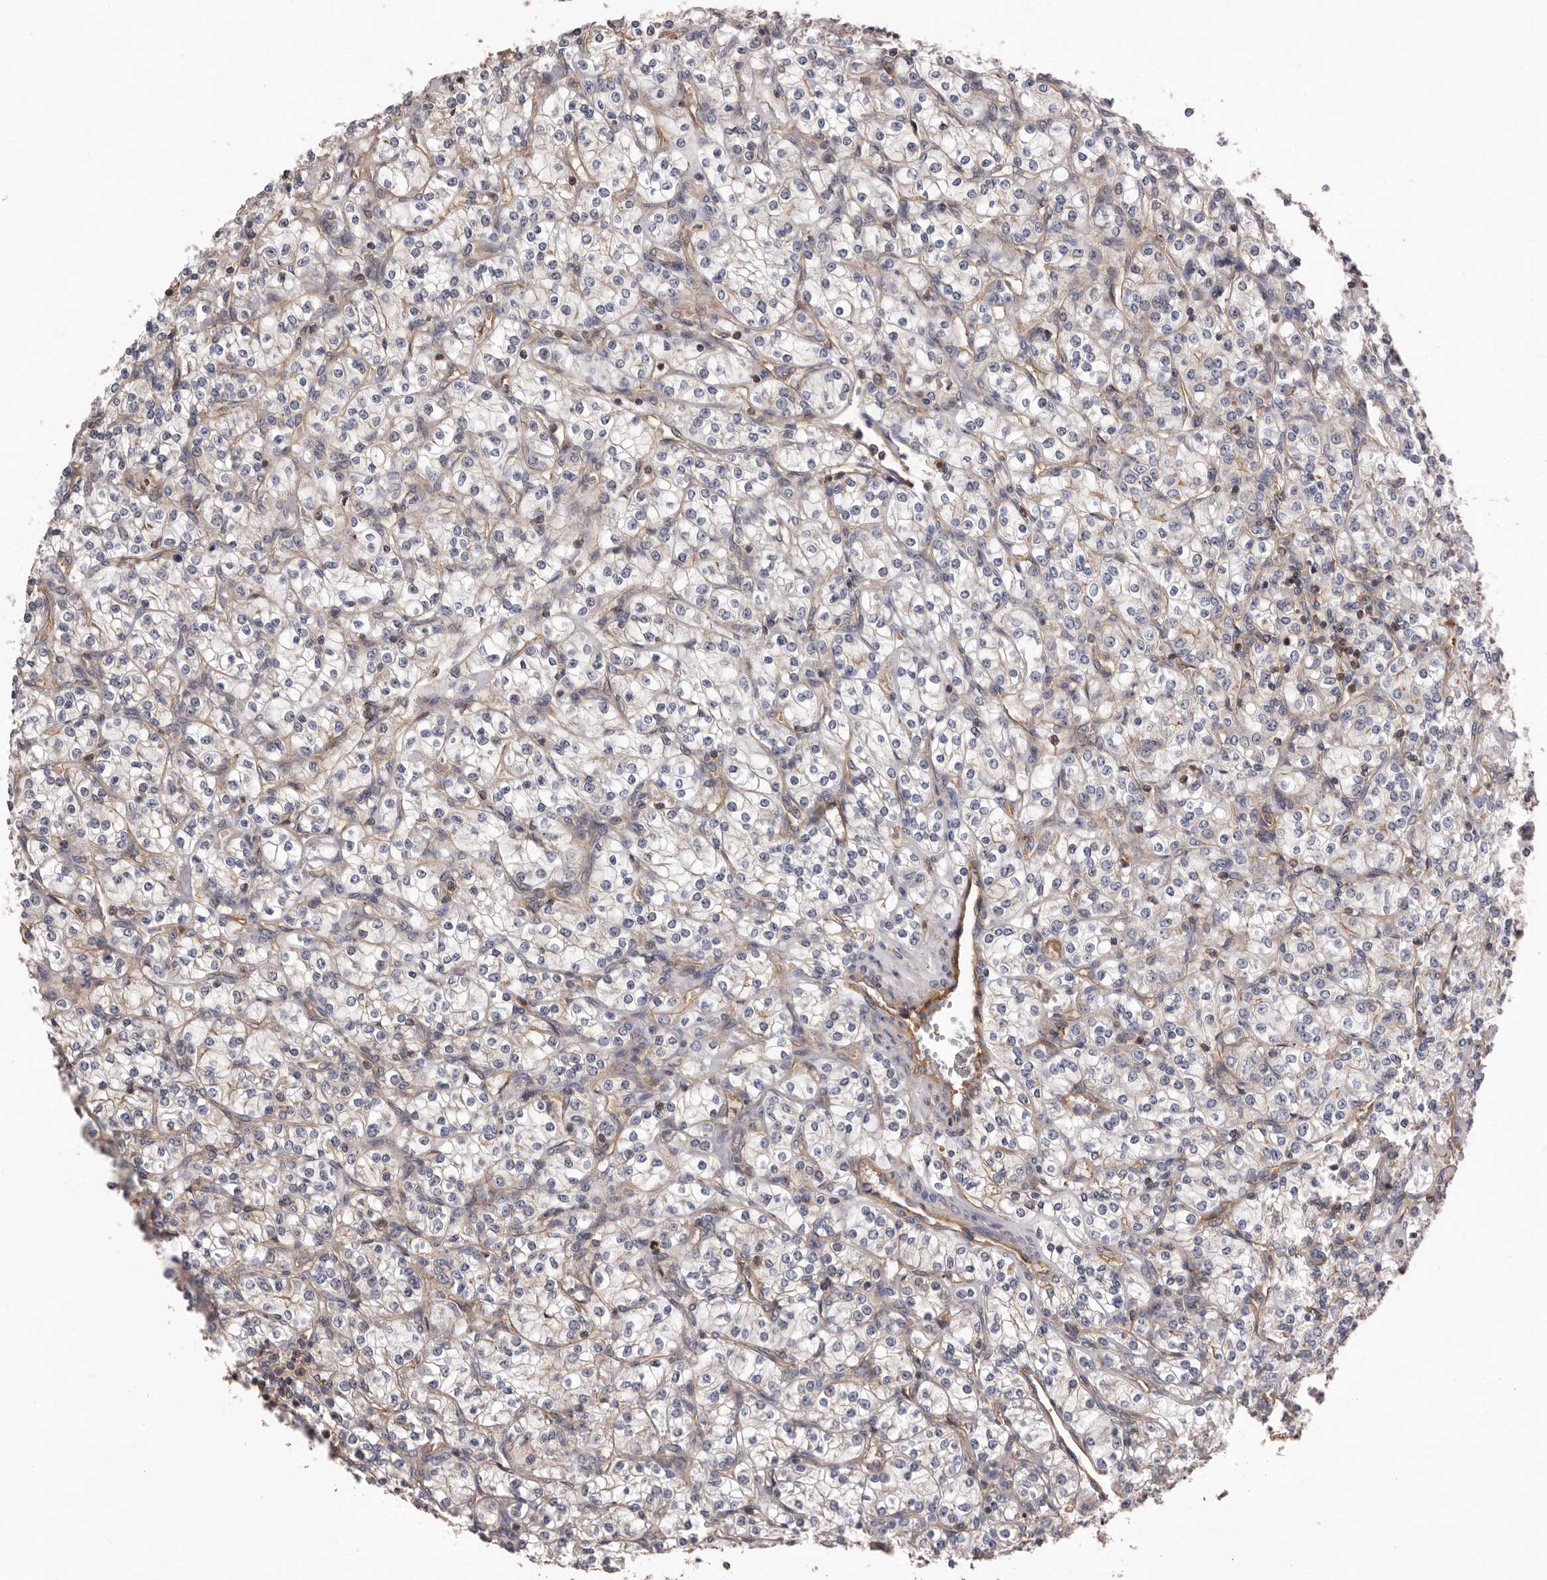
{"staining": {"intensity": "moderate", "quantity": "<25%", "location": "cytoplasmic/membranous"}, "tissue": "renal cancer", "cell_type": "Tumor cells", "image_type": "cancer", "snomed": [{"axis": "morphology", "description": "Adenocarcinoma, NOS"}, {"axis": "topography", "description": "Kidney"}], "caption": "A high-resolution histopathology image shows IHC staining of renal cancer (adenocarcinoma), which exhibits moderate cytoplasmic/membranous positivity in about <25% of tumor cells. Using DAB (3,3'-diaminobenzidine) (brown) and hematoxylin (blue) stains, captured at high magnification using brightfield microscopy.", "gene": "PNRC2", "patient": {"sex": "male", "age": 77}}